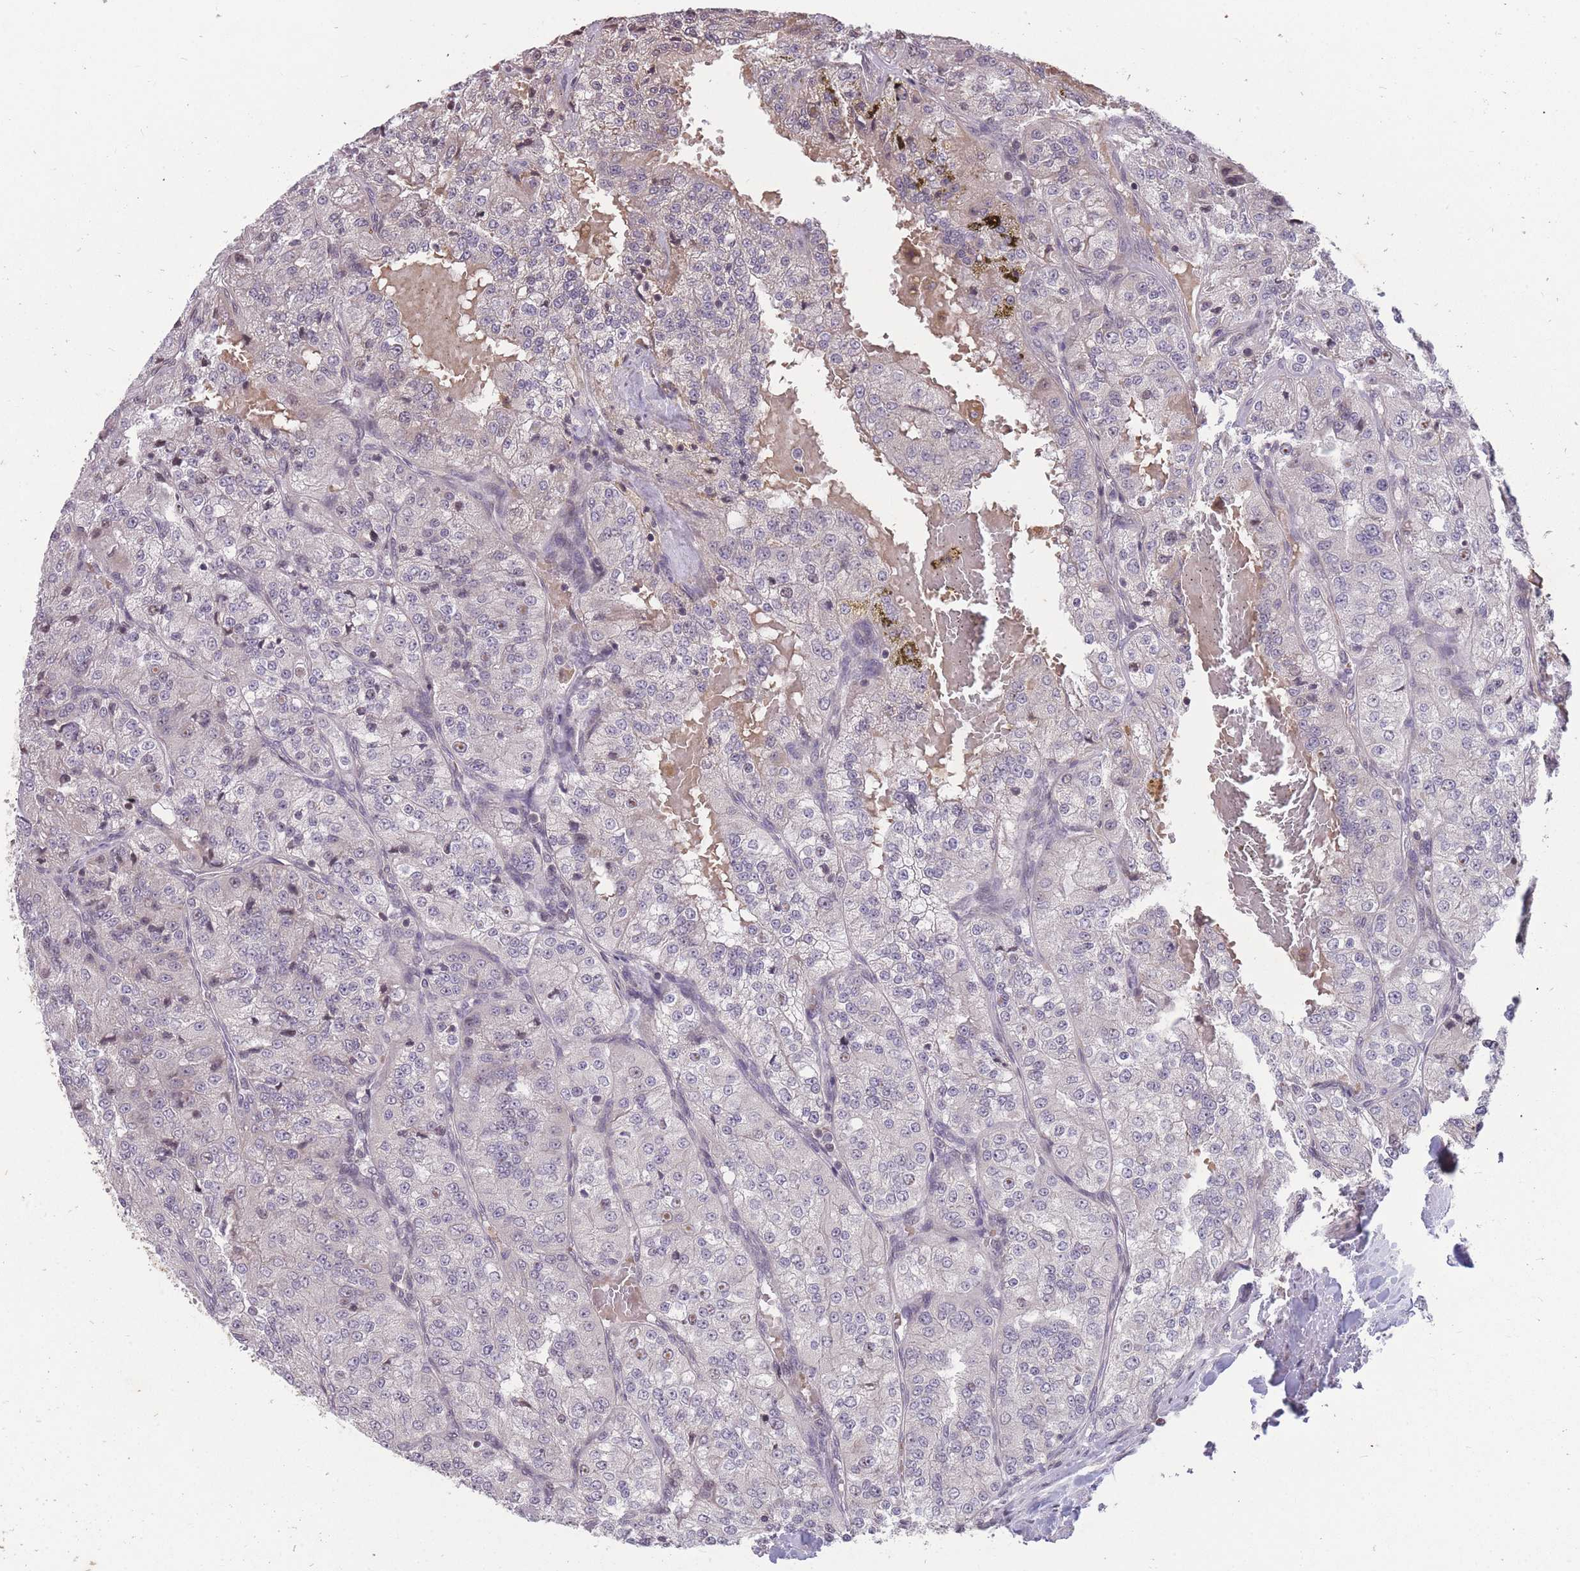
{"staining": {"intensity": "negative", "quantity": "none", "location": "none"}, "tissue": "renal cancer", "cell_type": "Tumor cells", "image_type": "cancer", "snomed": [{"axis": "morphology", "description": "Adenocarcinoma, NOS"}, {"axis": "topography", "description": "Kidney"}], "caption": "An IHC image of adenocarcinoma (renal) is shown. There is no staining in tumor cells of adenocarcinoma (renal).", "gene": "GGT5", "patient": {"sex": "female", "age": 63}}